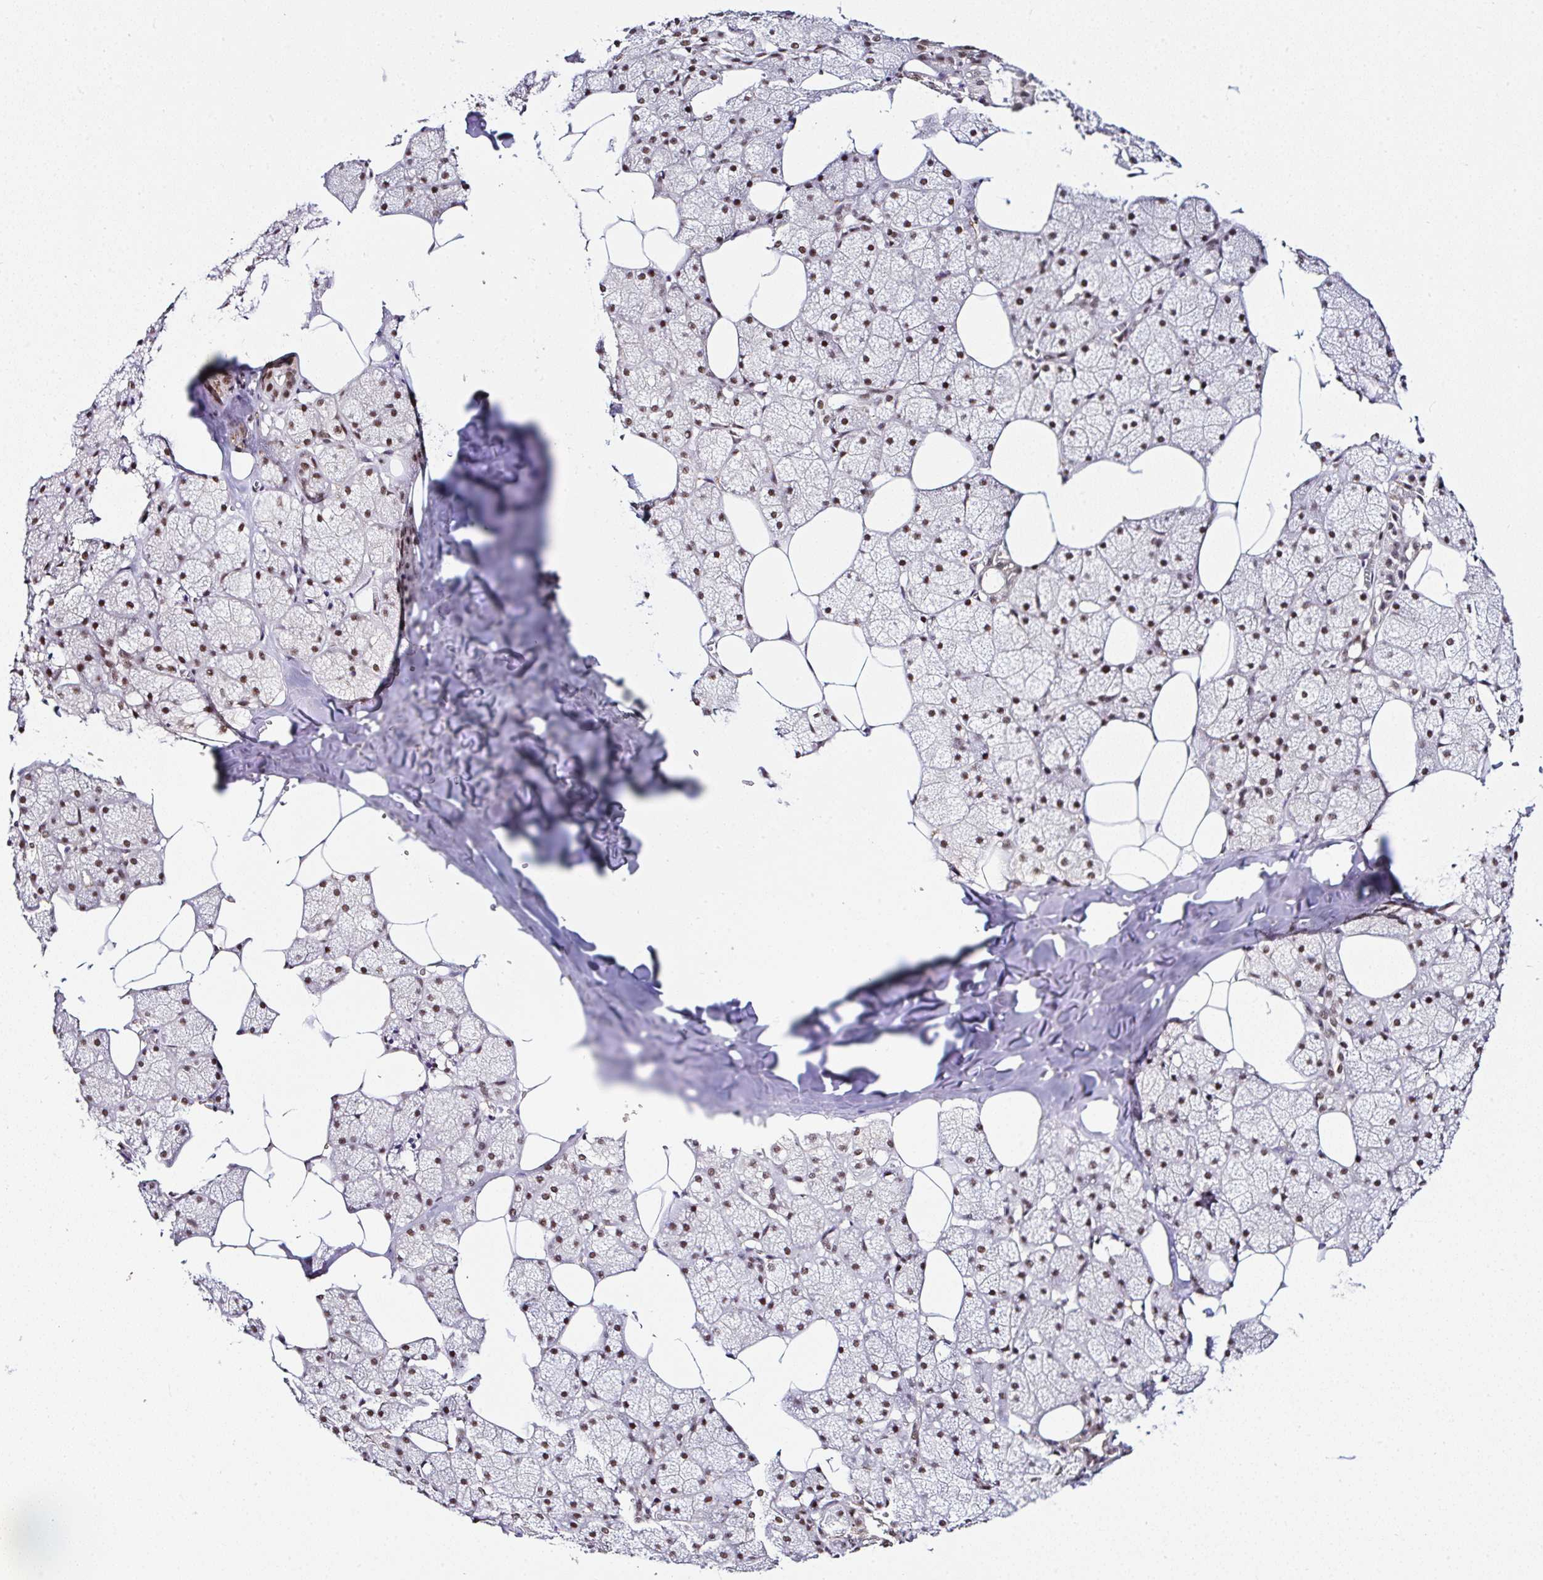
{"staining": {"intensity": "moderate", "quantity": ">75%", "location": "nuclear"}, "tissue": "salivary gland", "cell_type": "Glandular cells", "image_type": "normal", "snomed": [{"axis": "morphology", "description": "Normal tissue, NOS"}, {"axis": "topography", "description": "Salivary gland"}, {"axis": "topography", "description": "Peripheral nerve tissue"}], "caption": "Moderate nuclear positivity is identified in about >75% of glandular cells in normal salivary gland. The staining was performed using DAB to visualize the protein expression in brown, while the nuclei were stained in blue with hematoxylin (Magnification: 20x).", "gene": "PTPN2", "patient": {"sex": "male", "age": 38}}